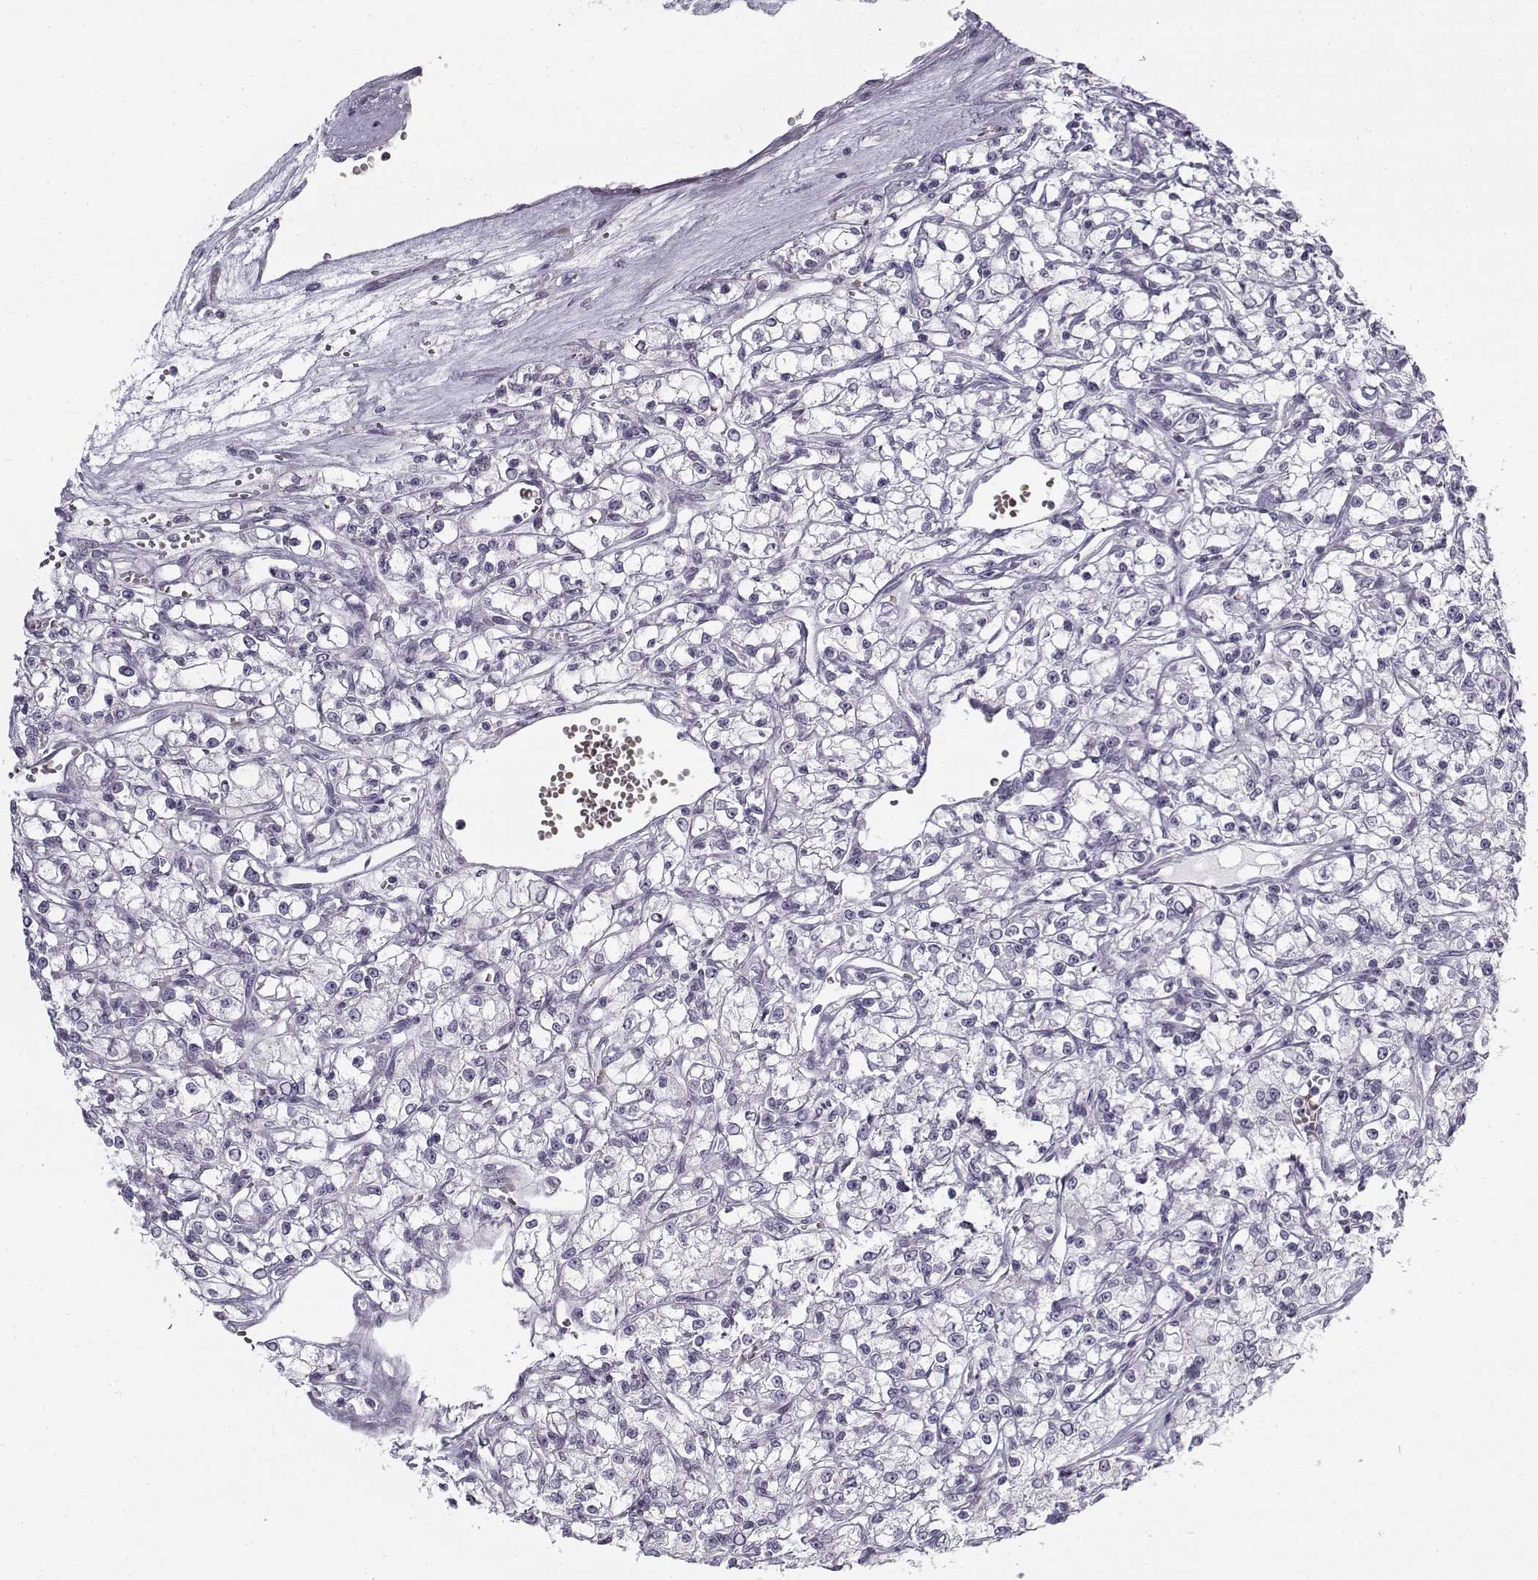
{"staining": {"intensity": "negative", "quantity": "none", "location": "none"}, "tissue": "renal cancer", "cell_type": "Tumor cells", "image_type": "cancer", "snomed": [{"axis": "morphology", "description": "Adenocarcinoma, NOS"}, {"axis": "topography", "description": "Kidney"}], "caption": "A high-resolution photomicrograph shows immunohistochemistry (IHC) staining of renal cancer (adenocarcinoma), which shows no significant staining in tumor cells.", "gene": "SNCA", "patient": {"sex": "female", "age": 59}}